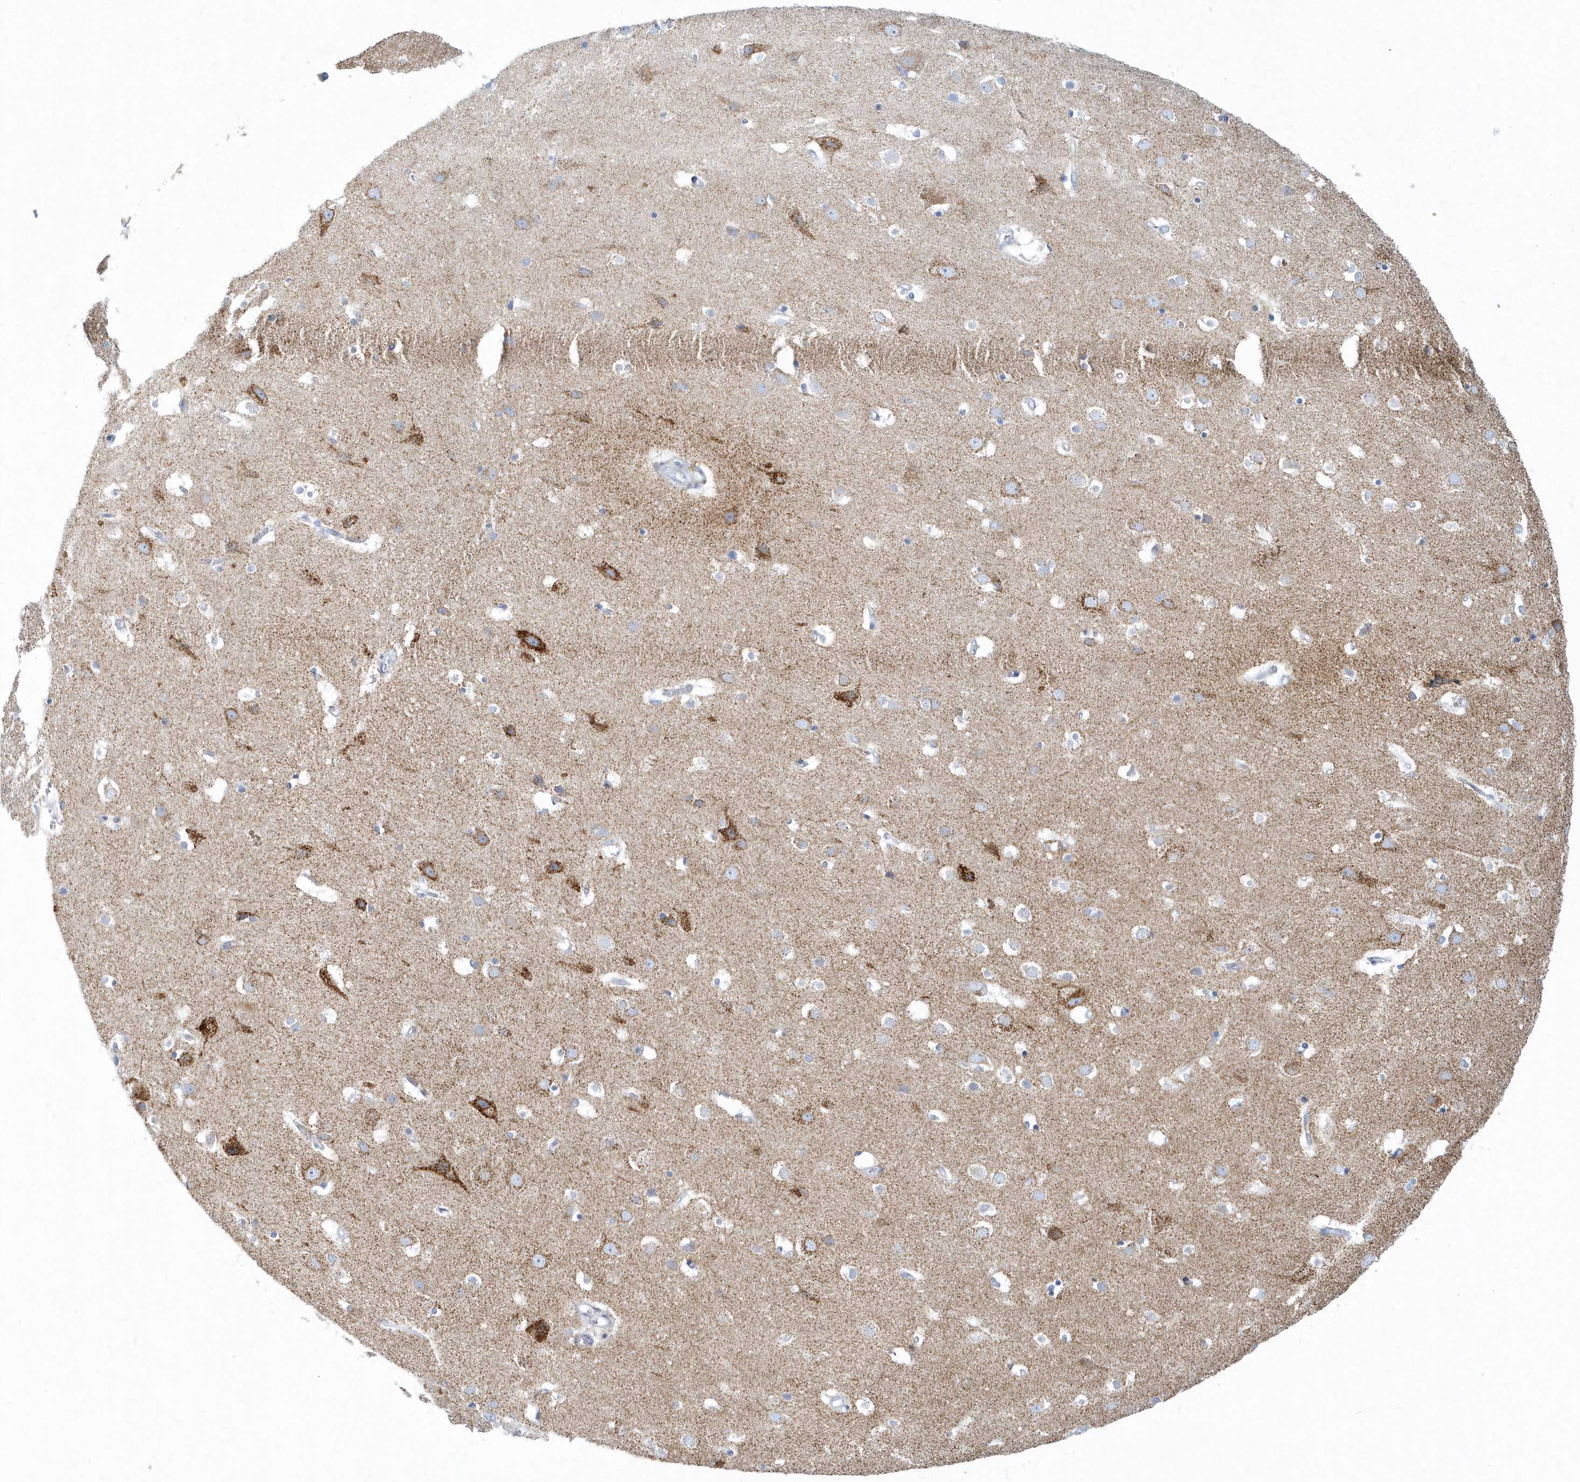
{"staining": {"intensity": "negative", "quantity": "none", "location": "none"}, "tissue": "cerebral cortex", "cell_type": "Endothelial cells", "image_type": "normal", "snomed": [{"axis": "morphology", "description": "Normal tissue, NOS"}, {"axis": "topography", "description": "Cerebral cortex"}], "caption": "Immunohistochemistry (IHC) photomicrograph of normal cerebral cortex stained for a protein (brown), which exhibits no staining in endothelial cells.", "gene": "DNAH1", "patient": {"sex": "male", "age": 54}}